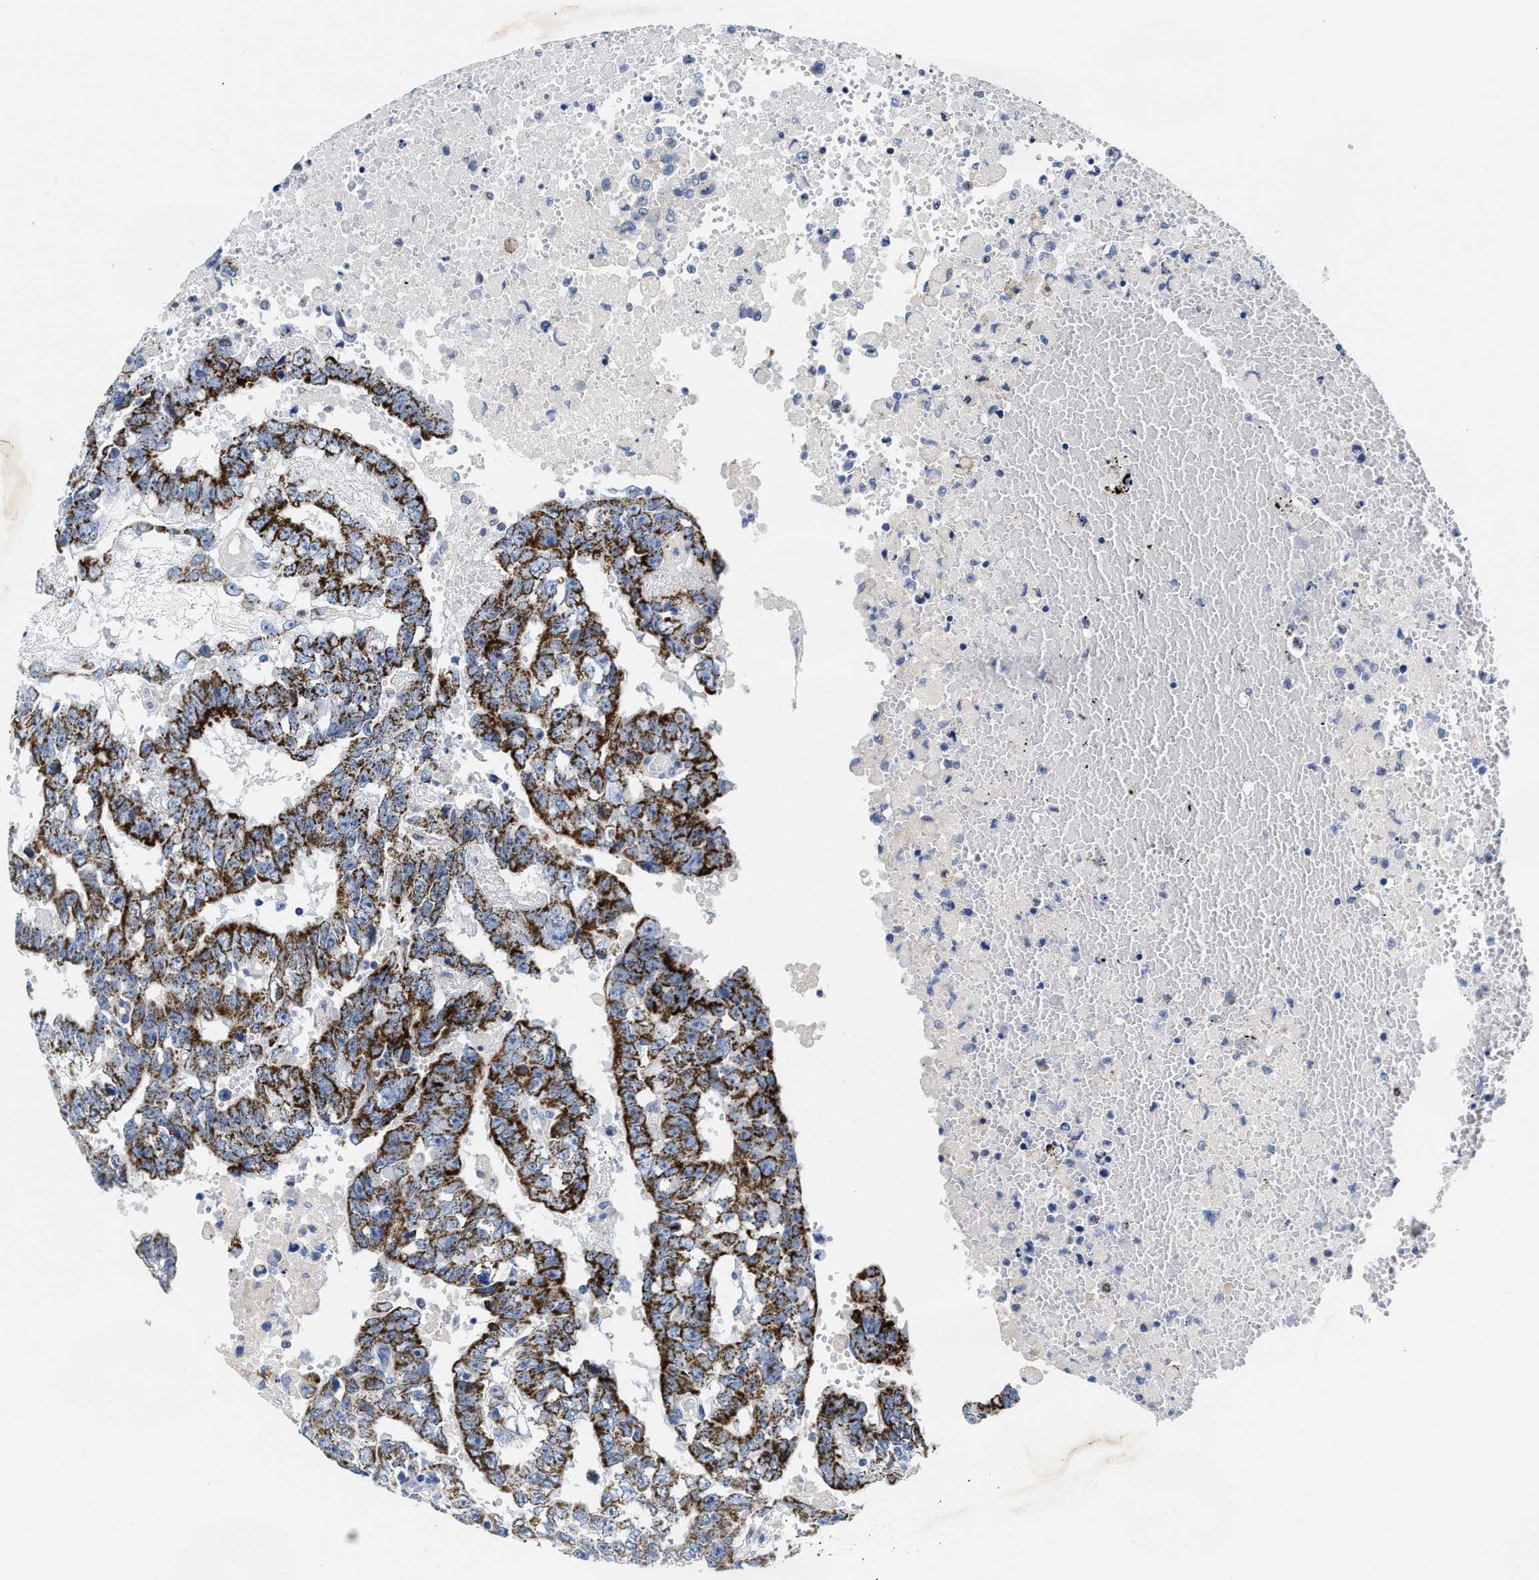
{"staining": {"intensity": "strong", "quantity": ">75%", "location": "cytoplasmic/membranous"}, "tissue": "testis cancer", "cell_type": "Tumor cells", "image_type": "cancer", "snomed": [{"axis": "morphology", "description": "Carcinoma, Embryonal, NOS"}, {"axis": "topography", "description": "Testis"}], "caption": "Immunohistochemistry of testis cancer exhibits high levels of strong cytoplasmic/membranous expression in about >75% of tumor cells.", "gene": "TBRG4", "patient": {"sex": "male", "age": 25}}